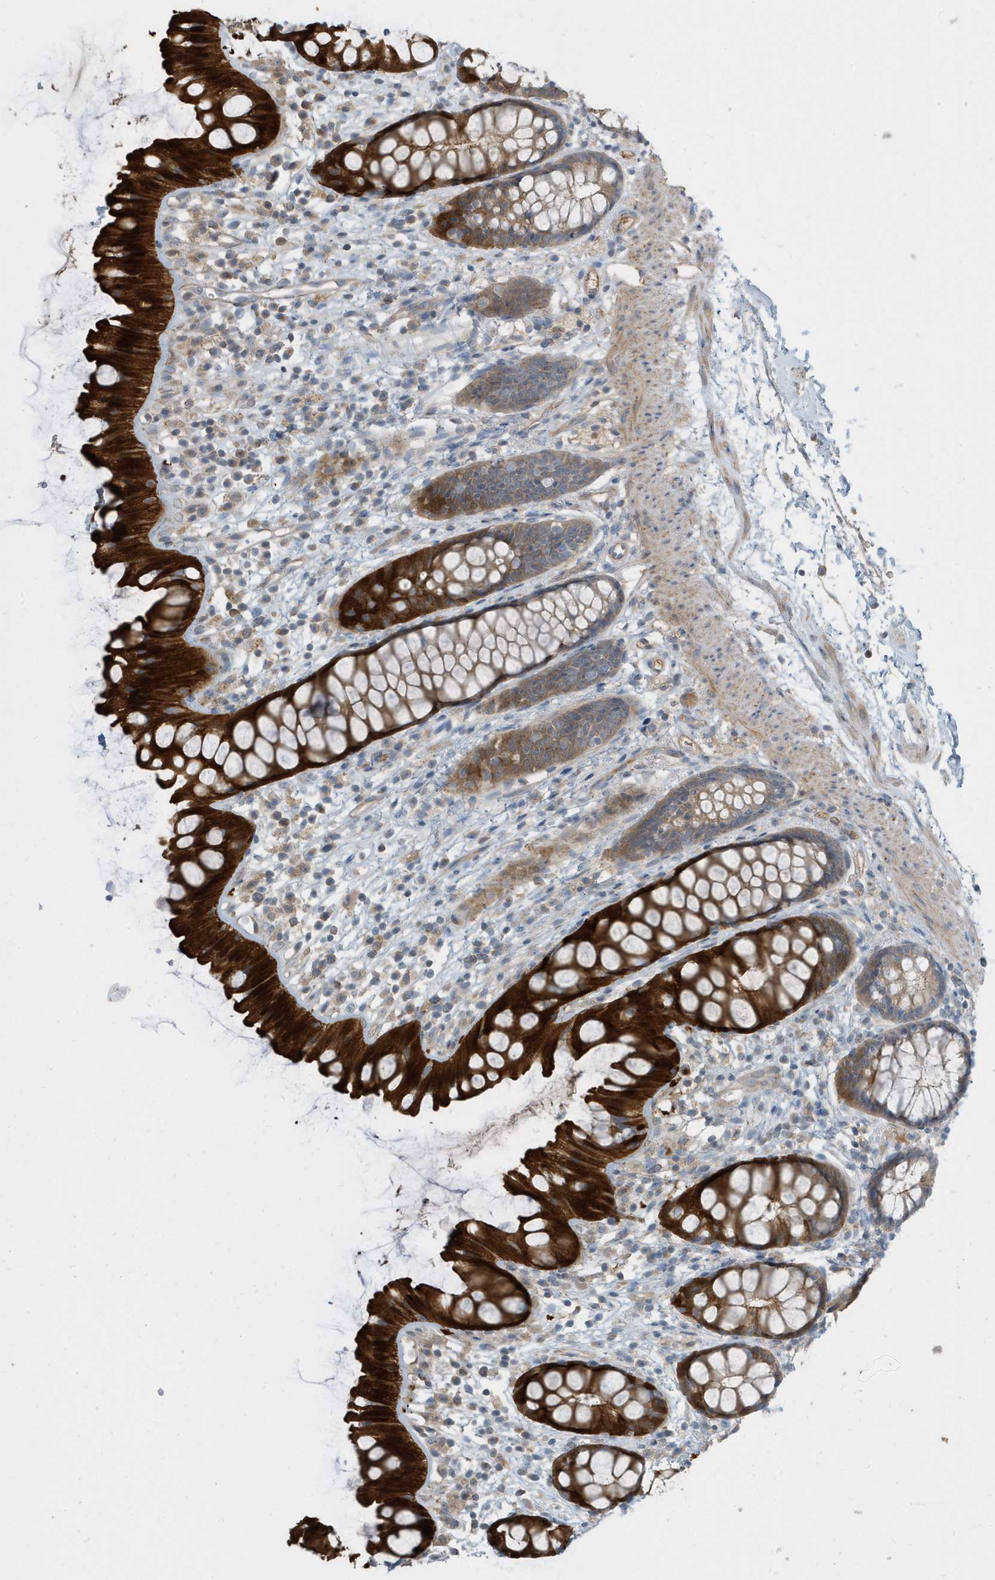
{"staining": {"intensity": "strong", "quantity": ">75%", "location": "cytoplasmic/membranous,nuclear"}, "tissue": "rectum", "cell_type": "Glandular cells", "image_type": "normal", "snomed": [{"axis": "morphology", "description": "Normal tissue, NOS"}, {"axis": "topography", "description": "Rectum"}], "caption": "DAB (3,3'-diaminobenzidine) immunohistochemical staining of normal human rectum reveals strong cytoplasmic/membranous,nuclear protein staining in approximately >75% of glandular cells.", "gene": "USP53", "patient": {"sex": "female", "age": 65}}